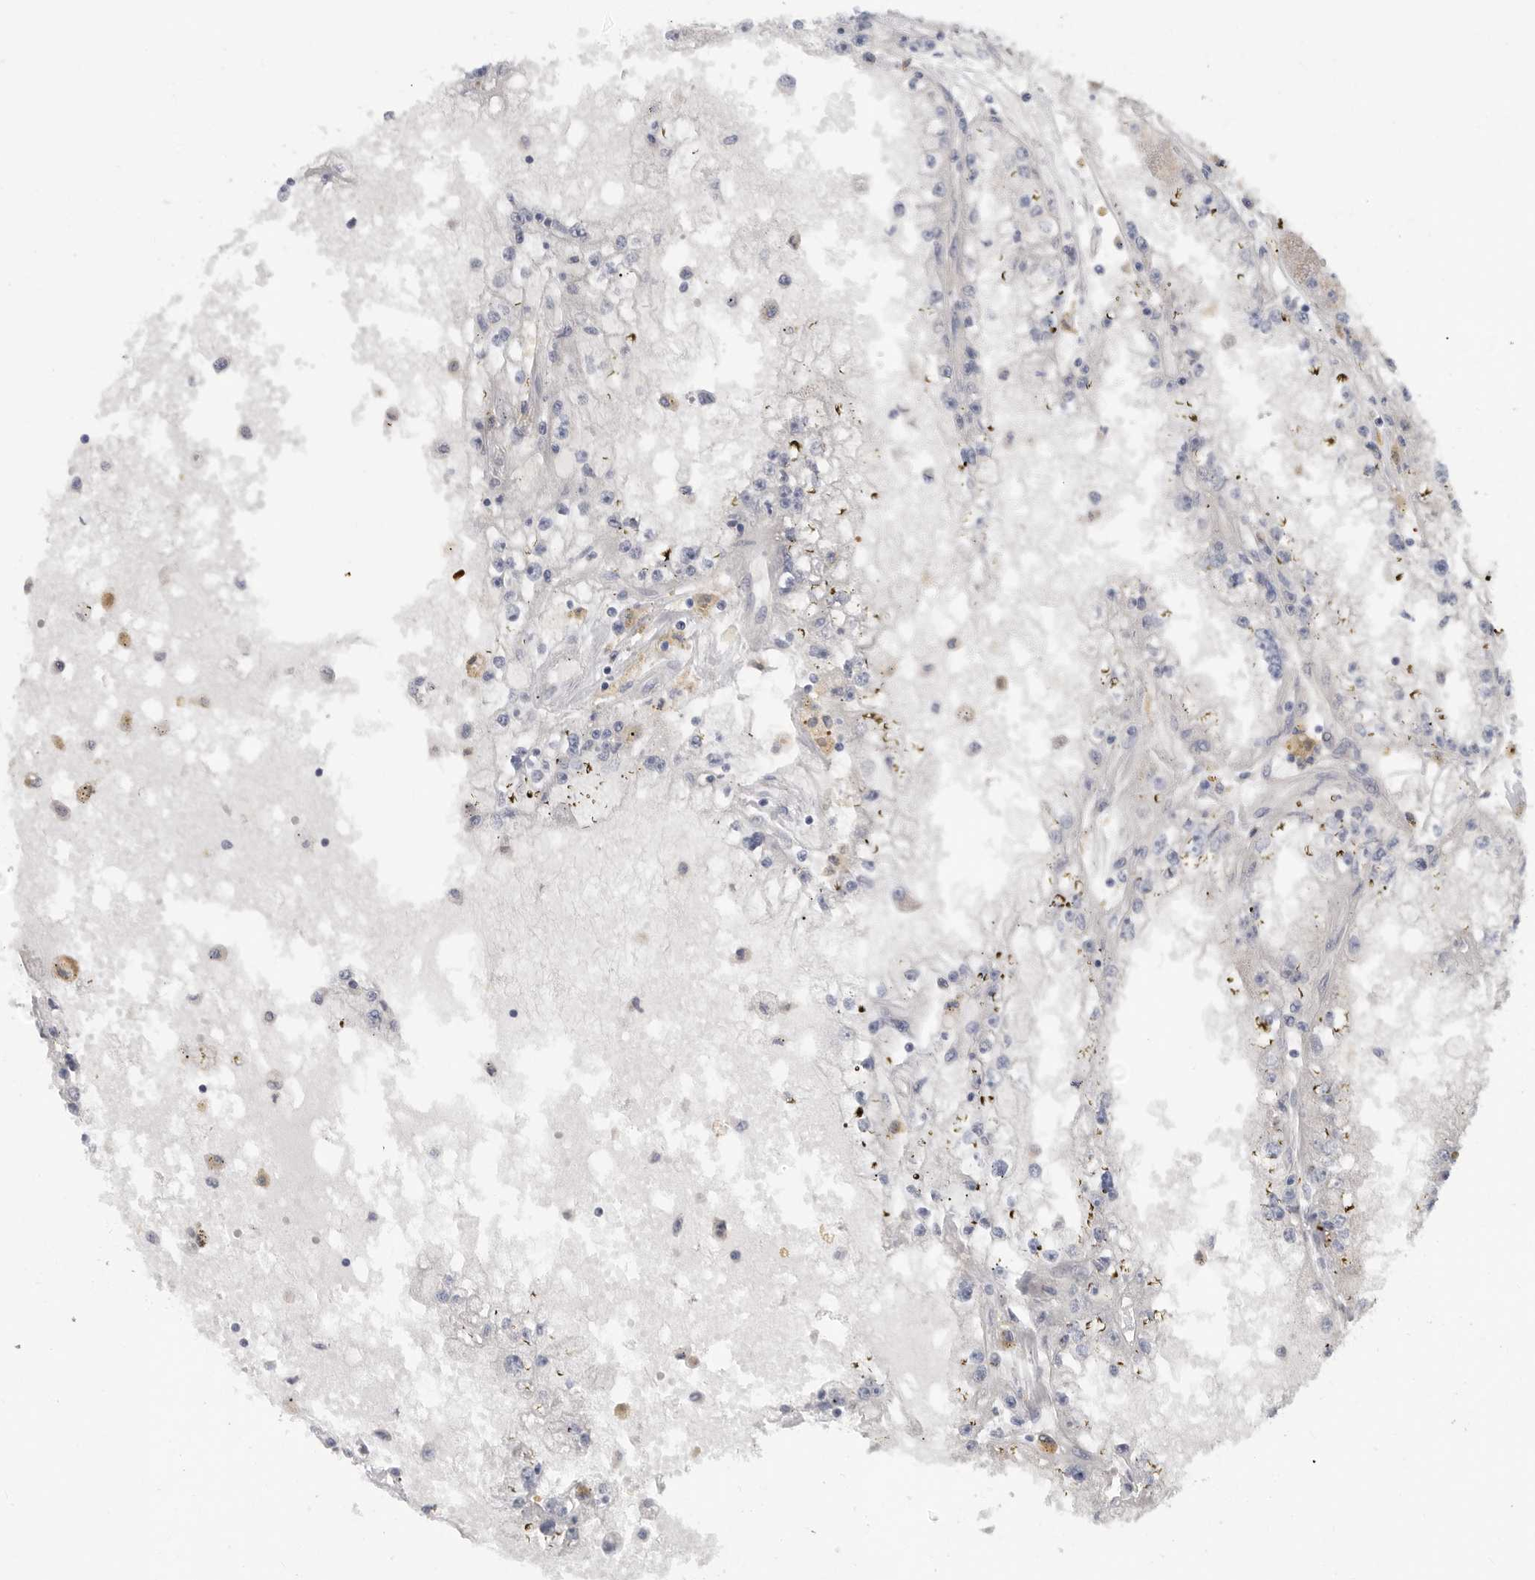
{"staining": {"intensity": "negative", "quantity": "none", "location": "none"}, "tissue": "renal cancer", "cell_type": "Tumor cells", "image_type": "cancer", "snomed": [{"axis": "morphology", "description": "Adenocarcinoma, NOS"}, {"axis": "topography", "description": "Kidney"}], "caption": "Immunohistochemistry (IHC) histopathology image of renal cancer (adenocarcinoma) stained for a protein (brown), which shows no staining in tumor cells.", "gene": "MTFR1L", "patient": {"sex": "male", "age": 56}}